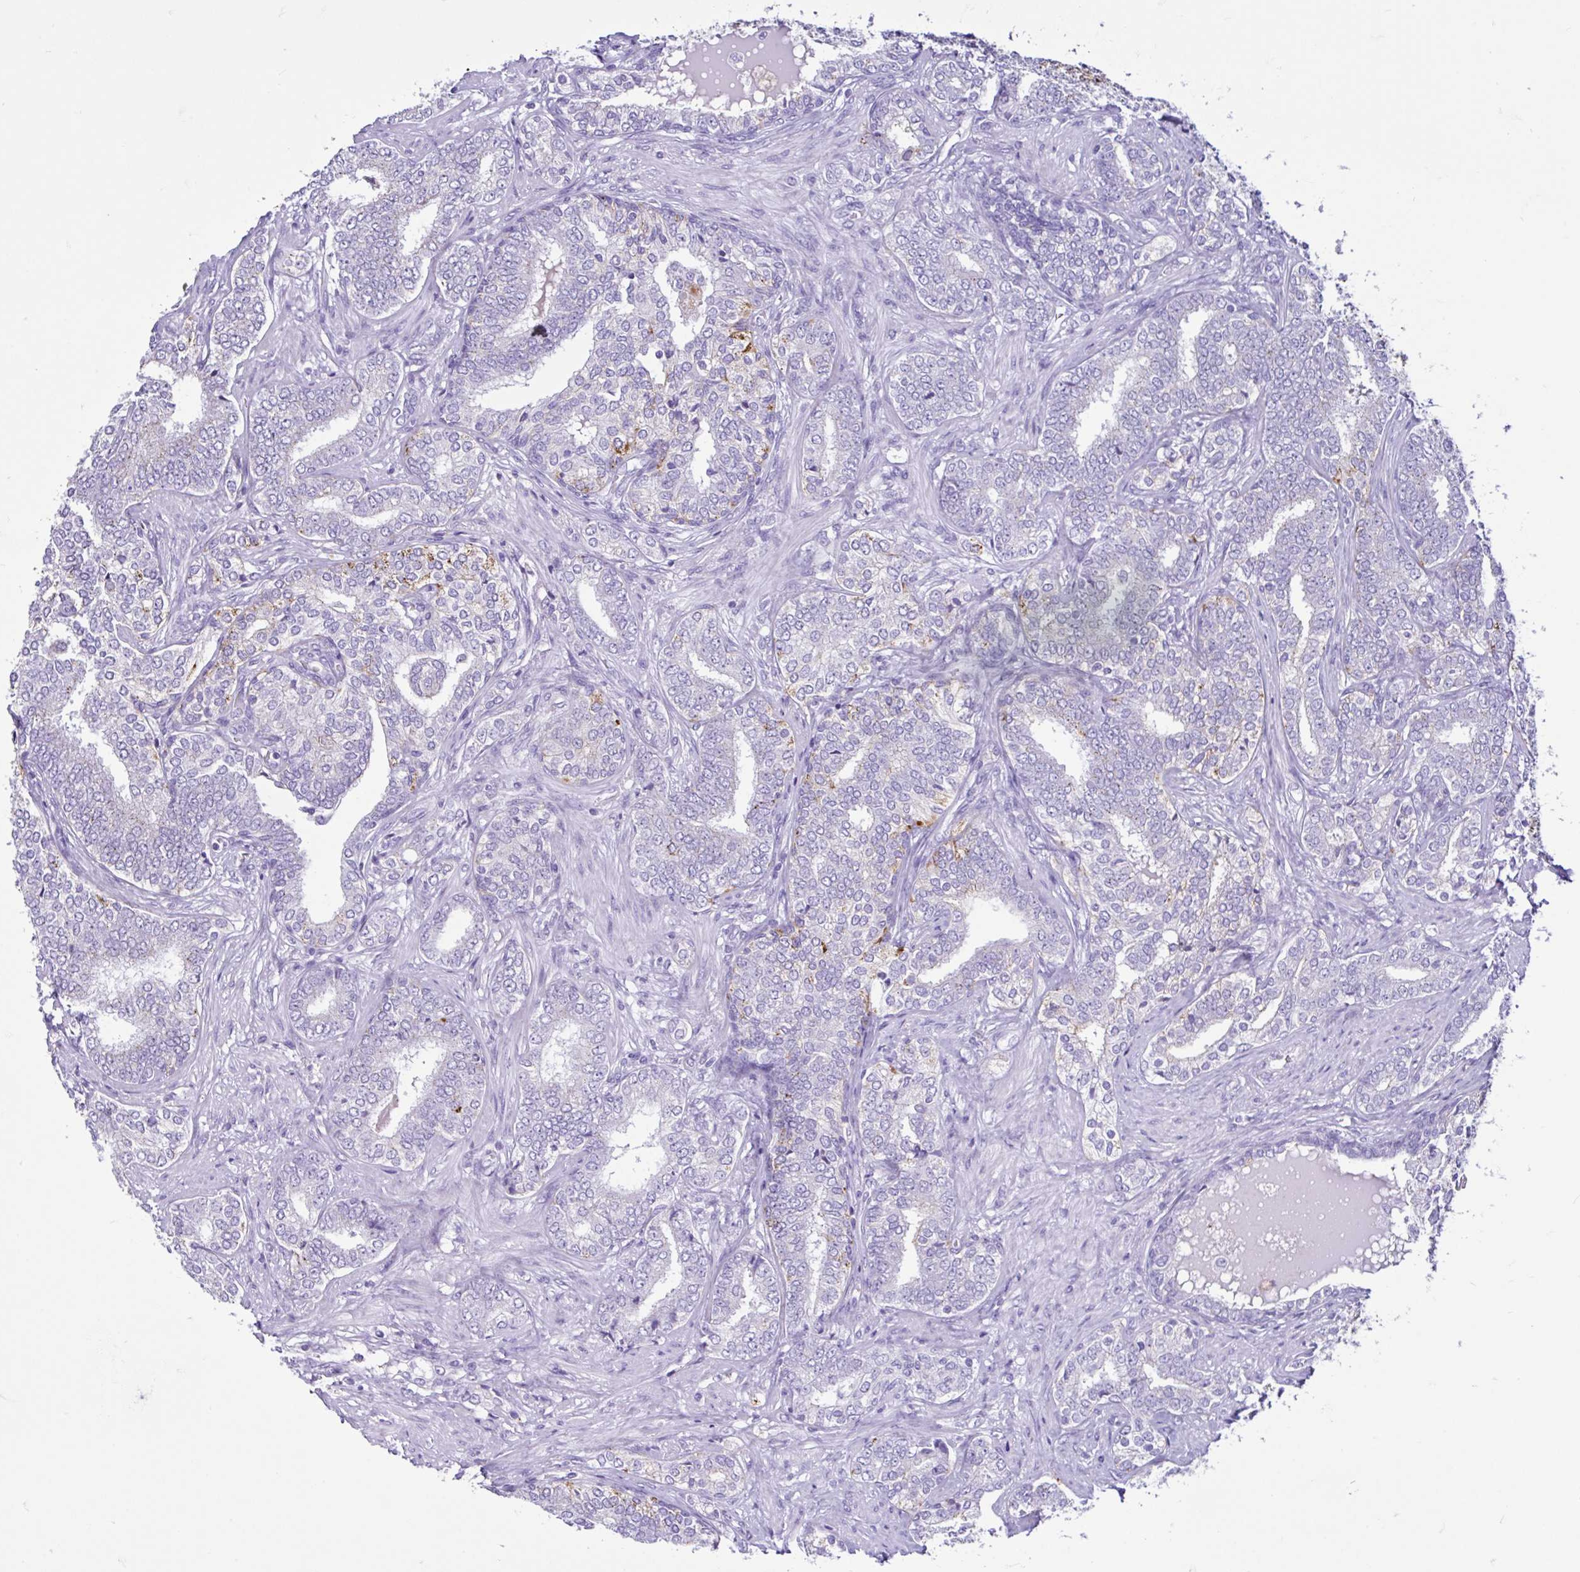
{"staining": {"intensity": "negative", "quantity": "none", "location": "none"}, "tissue": "prostate cancer", "cell_type": "Tumor cells", "image_type": "cancer", "snomed": [{"axis": "morphology", "description": "Adenocarcinoma, High grade"}, {"axis": "topography", "description": "Prostate"}], "caption": "The histopathology image reveals no significant expression in tumor cells of high-grade adenocarcinoma (prostate).", "gene": "CYP19A1", "patient": {"sex": "male", "age": 72}}